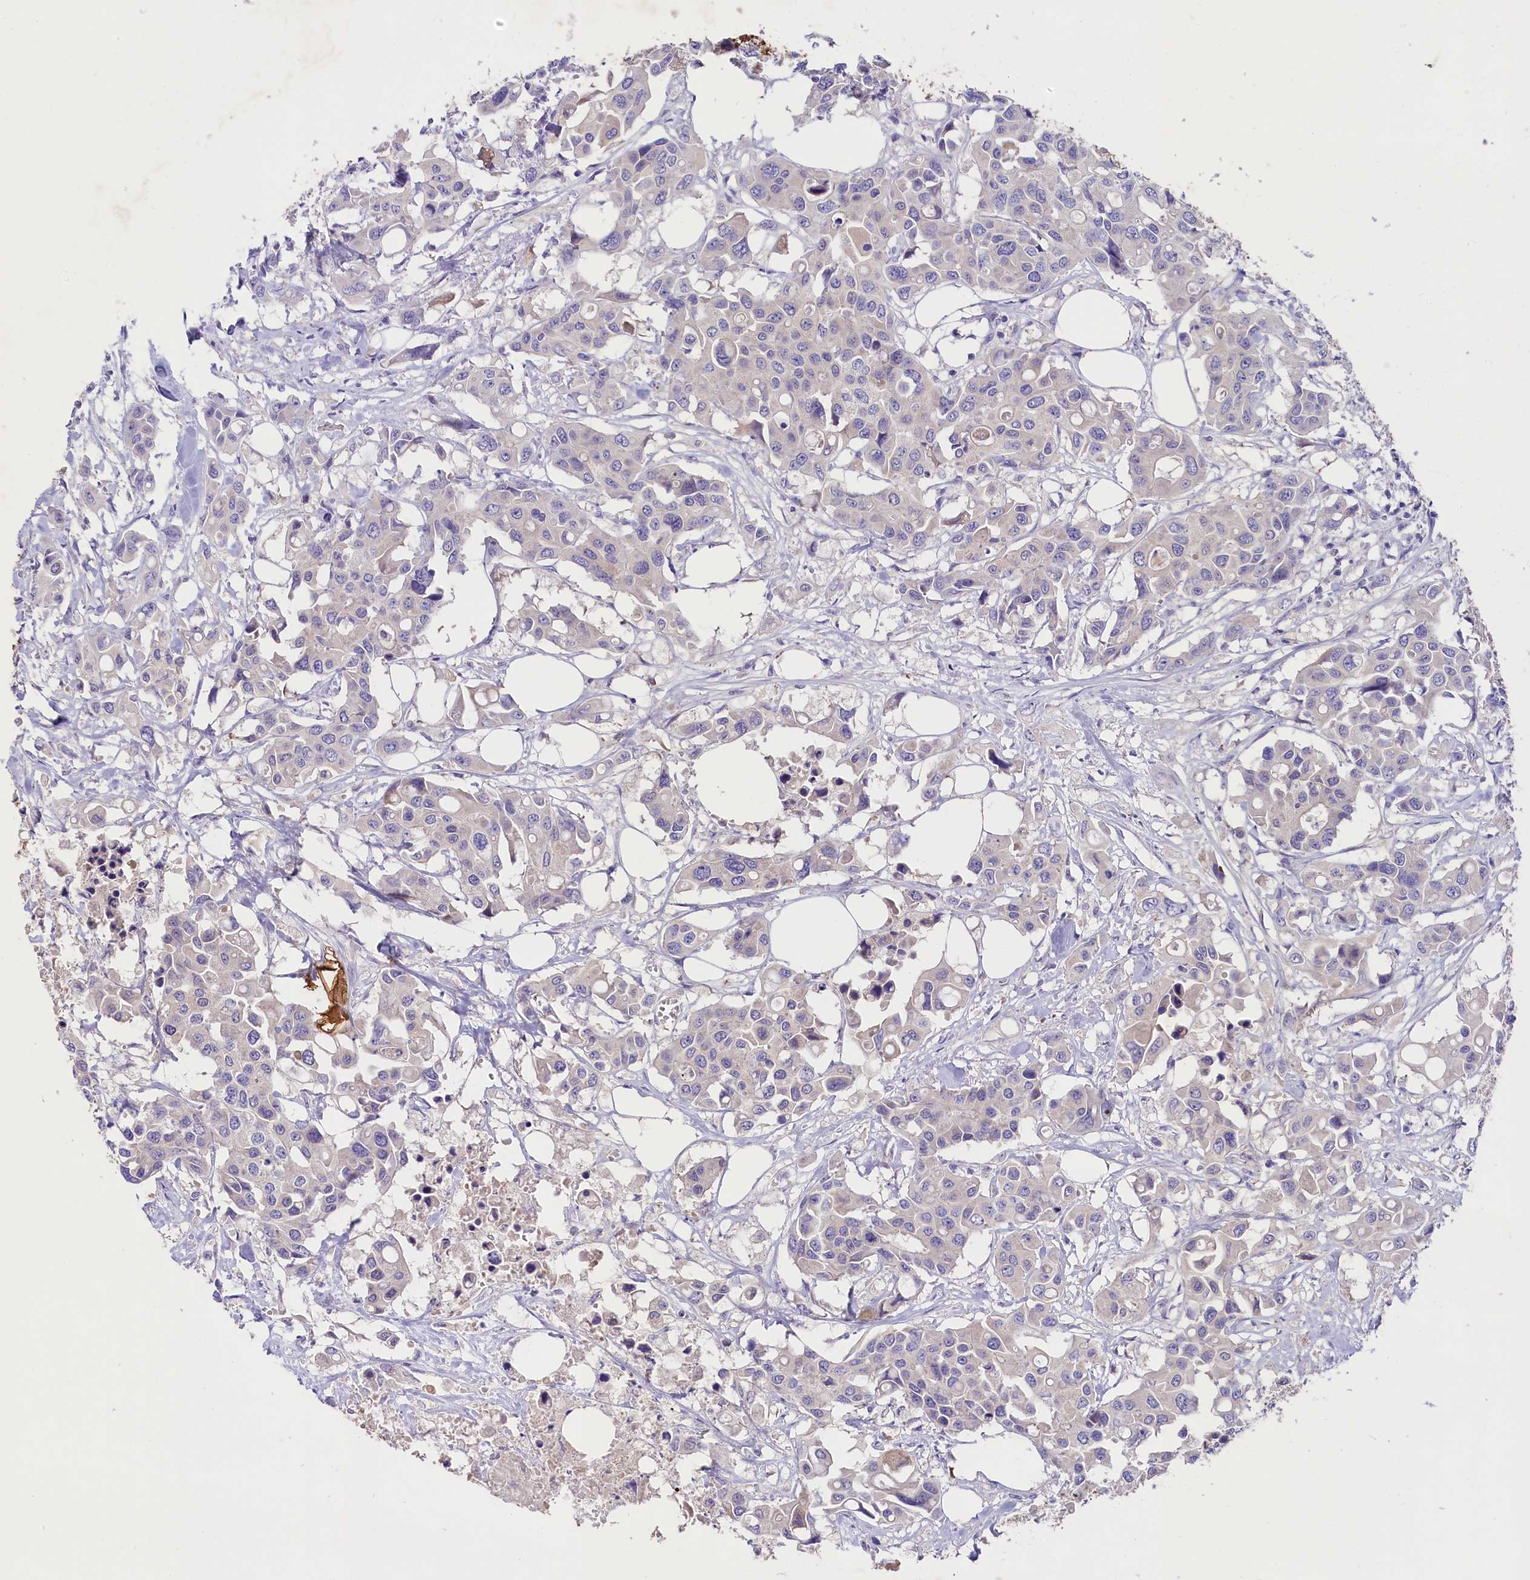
{"staining": {"intensity": "negative", "quantity": "none", "location": "none"}, "tissue": "colorectal cancer", "cell_type": "Tumor cells", "image_type": "cancer", "snomed": [{"axis": "morphology", "description": "Adenocarcinoma, NOS"}, {"axis": "topography", "description": "Colon"}], "caption": "The image displays no significant positivity in tumor cells of colorectal cancer (adenocarcinoma).", "gene": "CD99L2", "patient": {"sex": "male", "age": 77}}